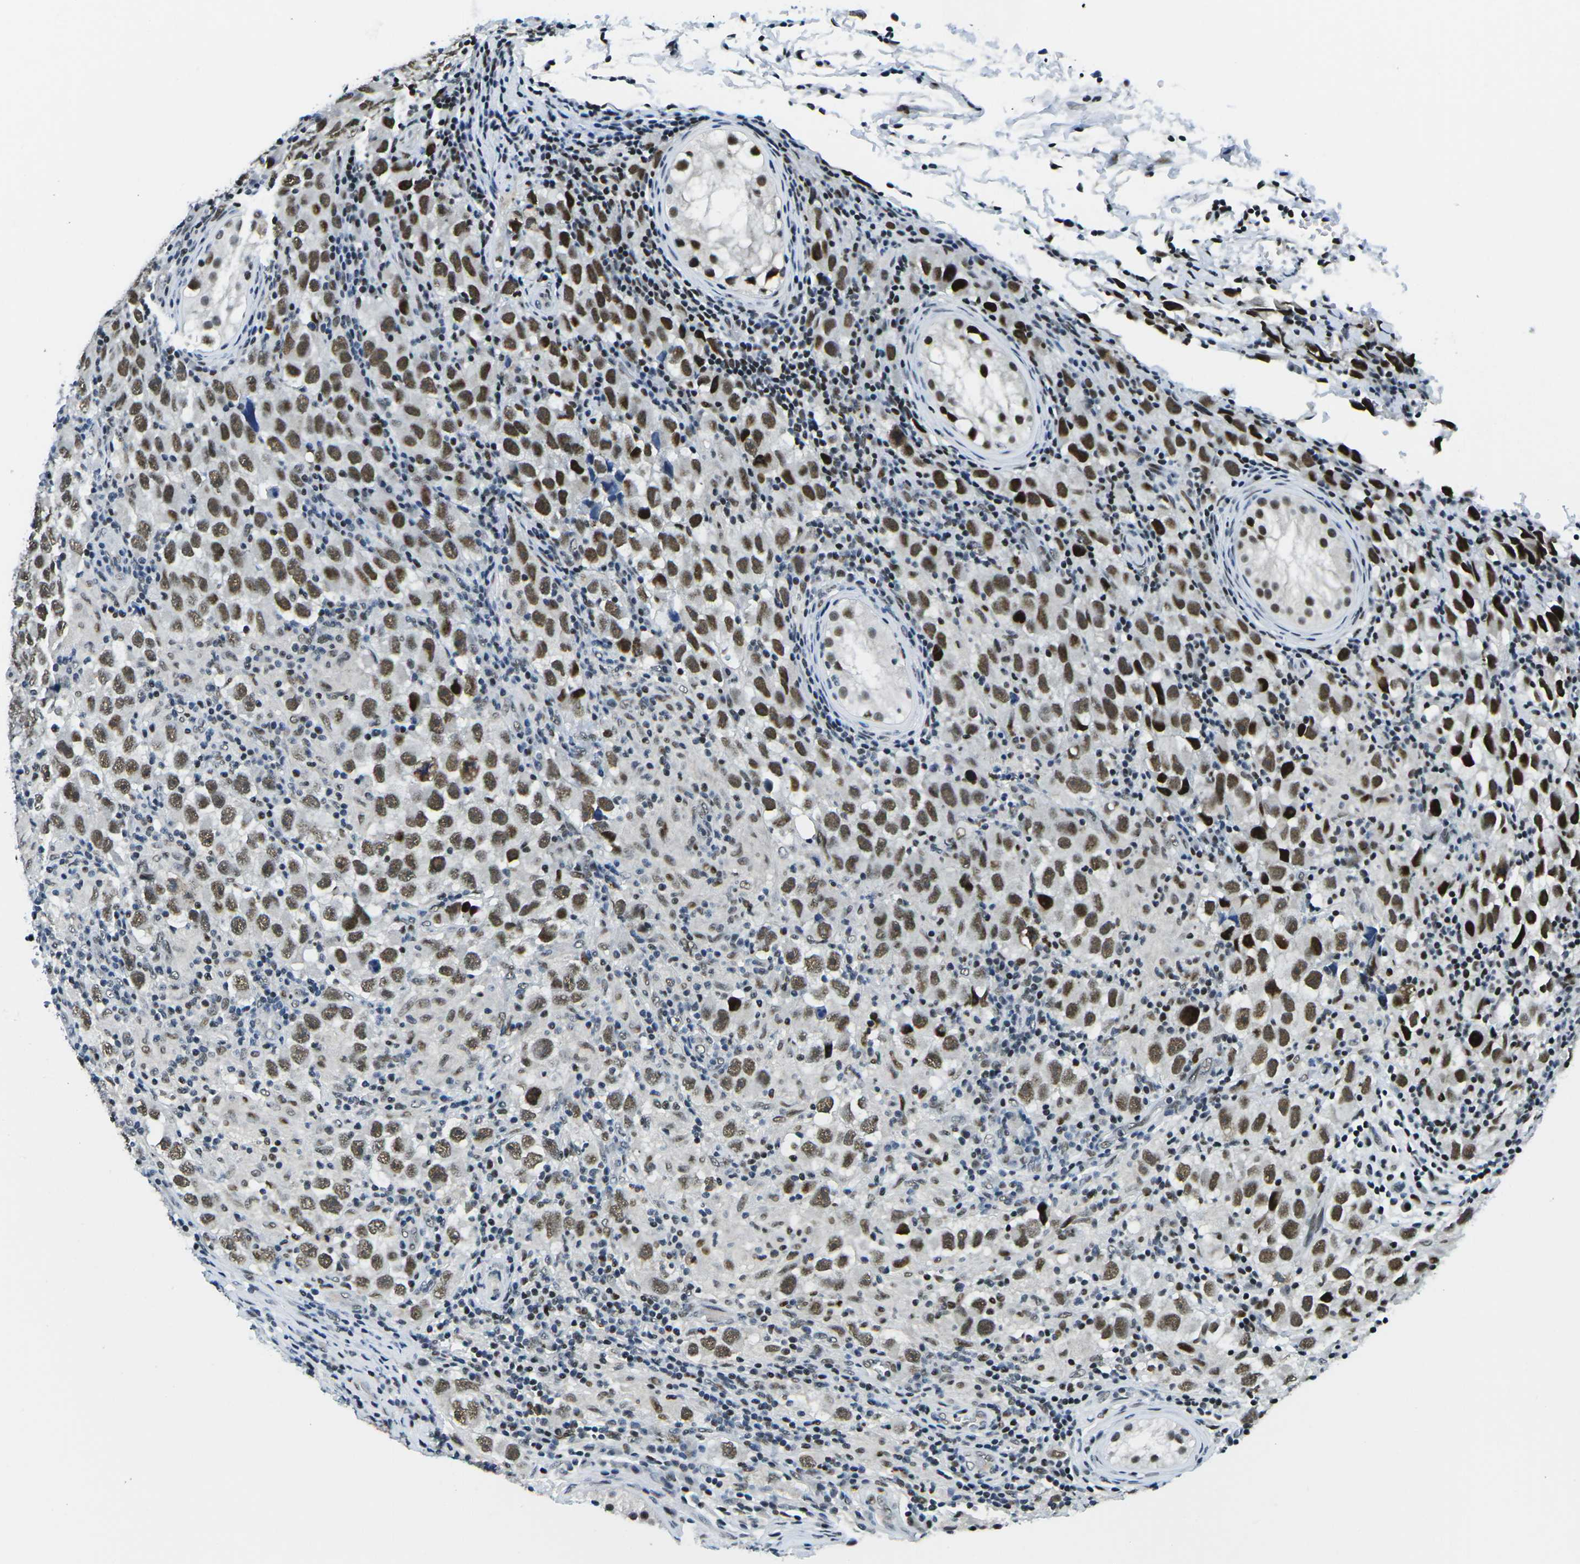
{"staining": {"intensity": "strong", "quantity": ">75%", "location": "nuclear"}, "tissue": "testis cancer", "cell_type": "Tumor cells", "image_type": "cancer", "snomed": [{"axis": "morphology", "description": "Carcinoma, Embryonal, NOS"}, {"axis": "topography", "description": "Testis"}], "caption": "Tumor cells demonstrate strong nuclear expression in about >75% of cells in testis cancer (embryonal carcinoma).", "gene": "PRPF8", "patient": {"sex": "male", "age": 21}}